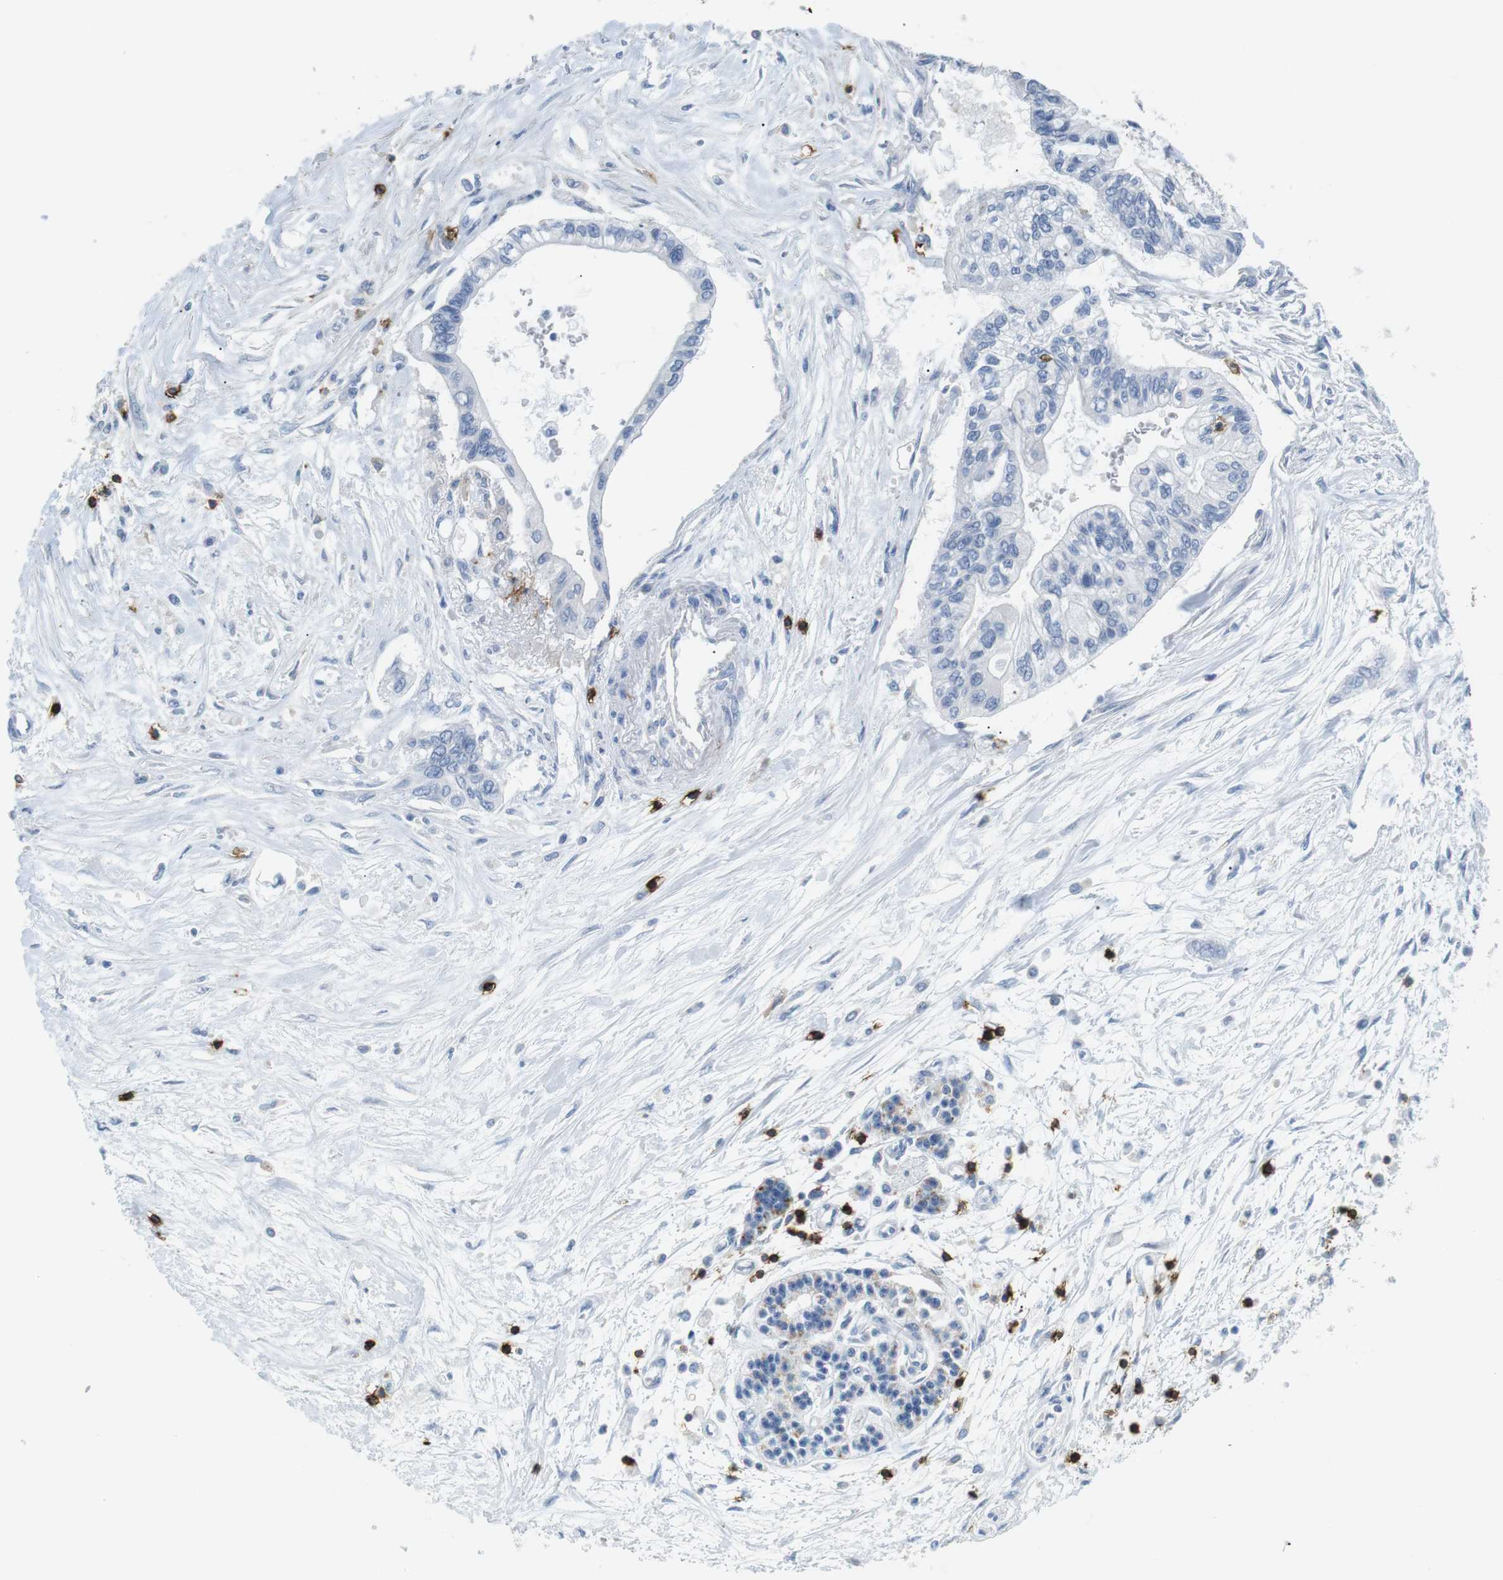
{"staining": {"intensity": "negative", "quantity": "none", "location": "none"}, "tissue": "pancreatic cancer", "cell_type": "Tumor cells", "image_type": "cancer", "snomed": [{"axis": "morphology", "description": "Adenocarcinoma, NOS"}, {"axis": "topography", "description": "Pancreas"}], "caption": "An image of human adenocarcinoma (pancreatic) is negative for staining in tumor cells.", "gene": "CD6", "patient": {"sex": "female", "age": 77}}